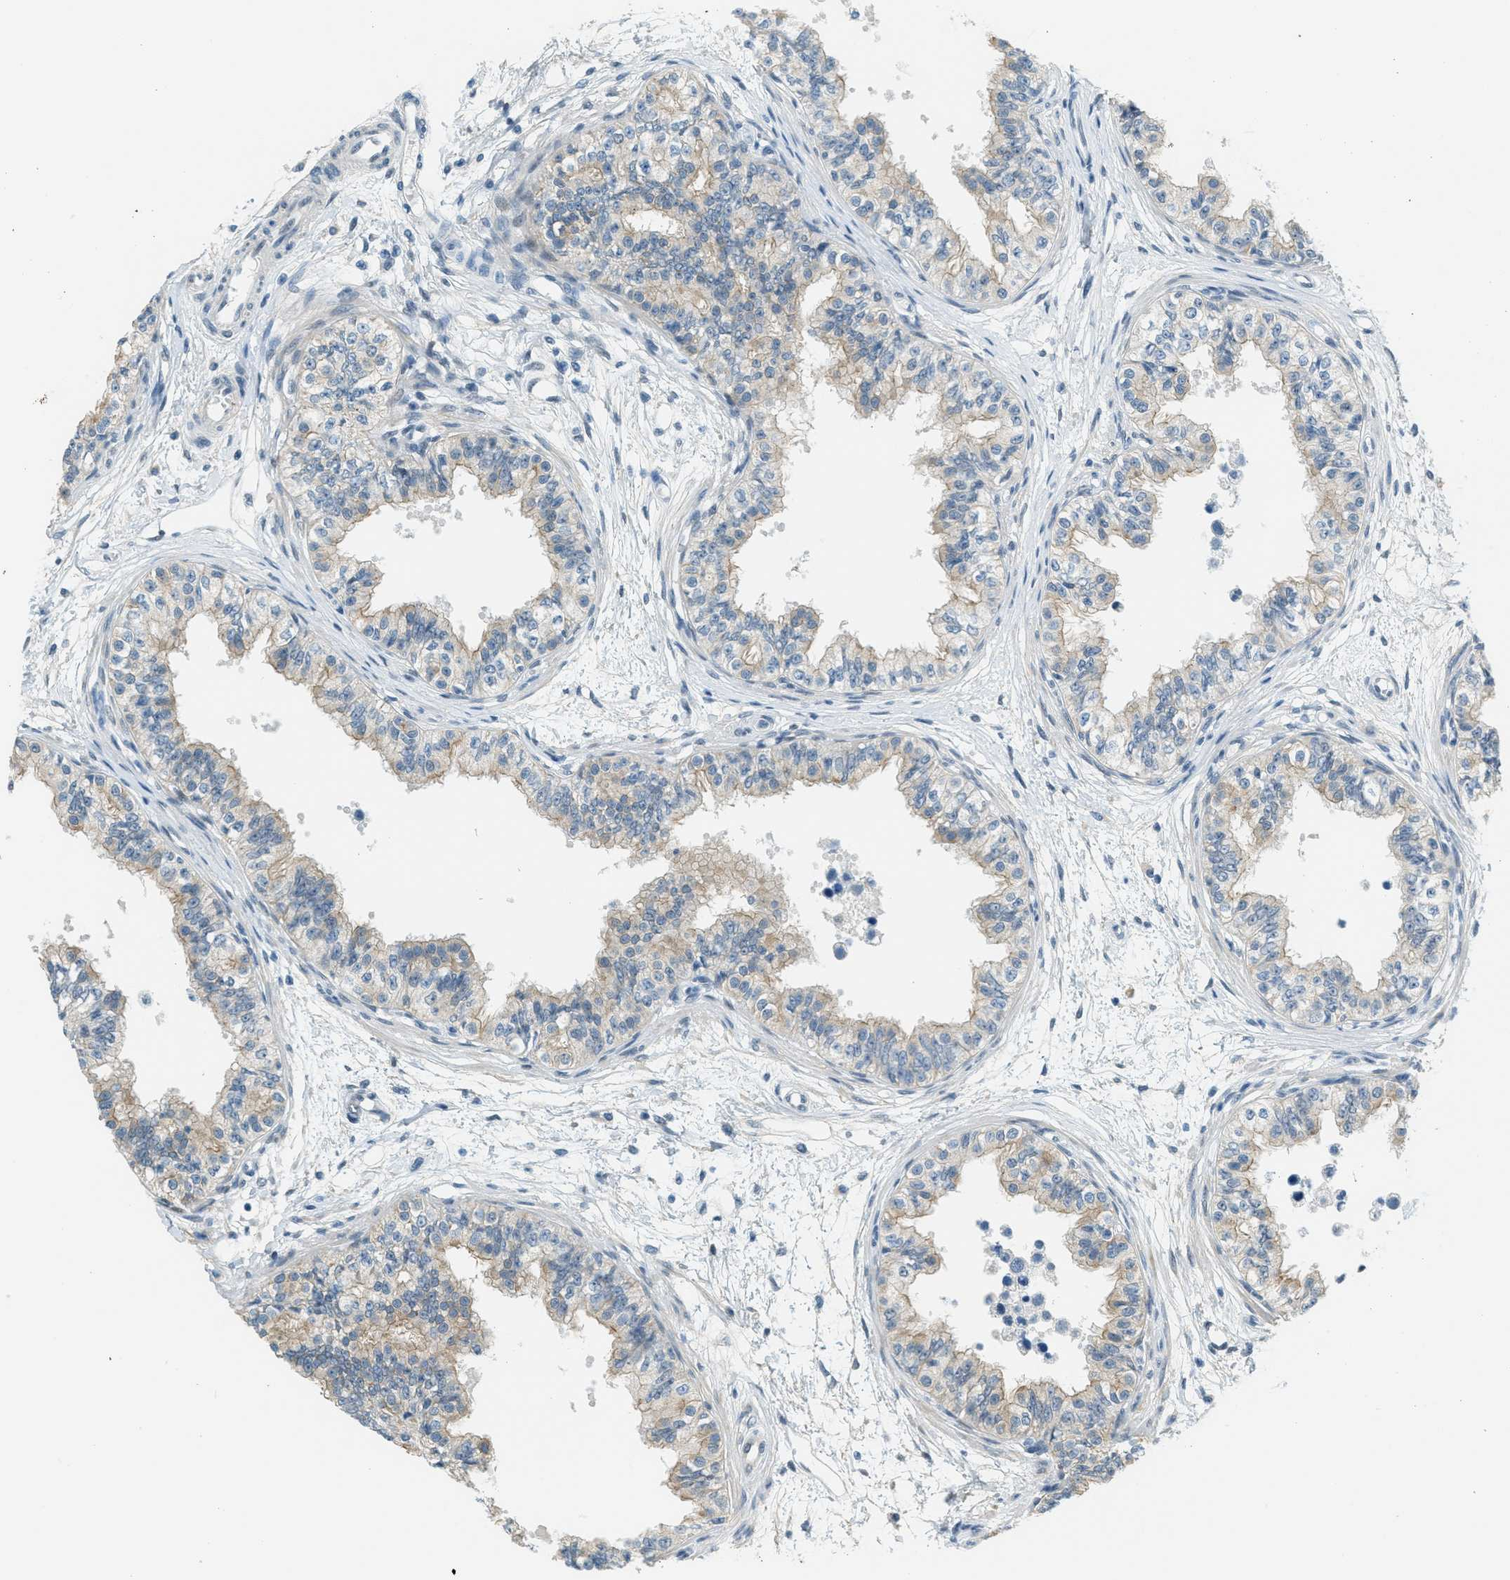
{"staining": {"intensity": "weak", "quantity": ">75%", "location": "cytoplasmic/membranous"}, "tissue": "epididymis", "cell_type": "Glandular cells", "image_type": "normal", "snomed": [{"axis": "morphology", "description": "Normal tissue, NOS"}, {"axis": "morphology", "description": "Adenocarcinoma, metastatic, NOS"}, {"axis": "topography", "description": "Testis"}, {"axis": "topography", "description": "Epididymis"}], "caption": "Brown immunohistochemical staining in unremarkable epididymis demonstrates weak cytoplasmic/membranous expression in about >75% of glandular cells.", "gene": "TCF3", "patient": {"sex": "male", "age": 26}}